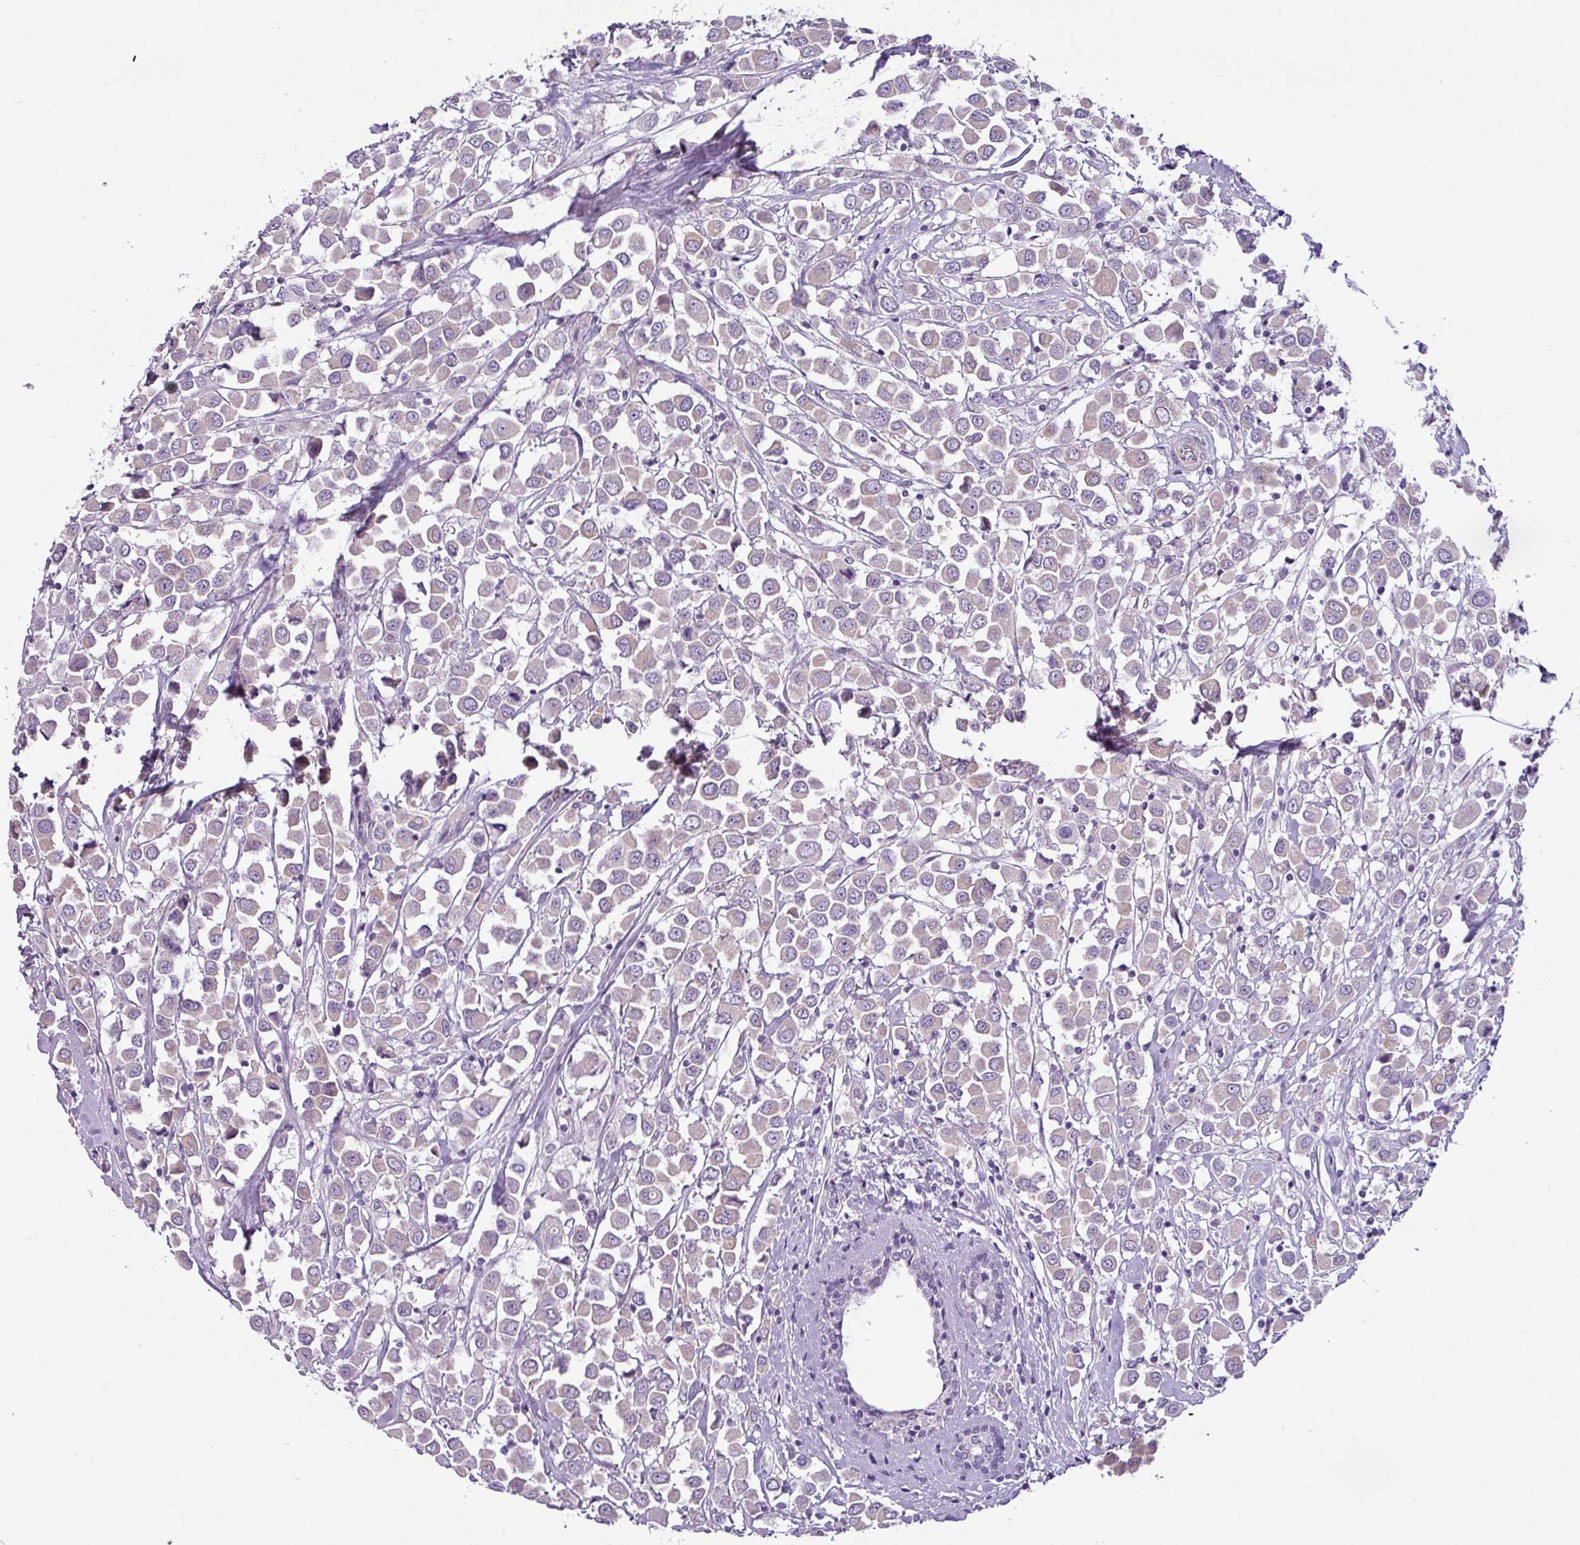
{"staining": {"intensity": "weak", "quantity": ">75%", "location": "cytoplasmic/membranous"}, "tissue": "breast cancer", "cell_type": "Tumor cells", "image_type": "cancer", "snomed": [{"axis": "morphology", "description": "Duct carcinoma"}, {"axis": "topography", "description": "Breast"}], "caption": "A photomicrograph showing weak cytoplasmic/membranous expression in approximately >75% of tumor cells in breast cancer, as visualized by brown immunohistochemical staining.", "gene": "TOR1AIP2", "patient": {"sex": "female", "age": 61}}